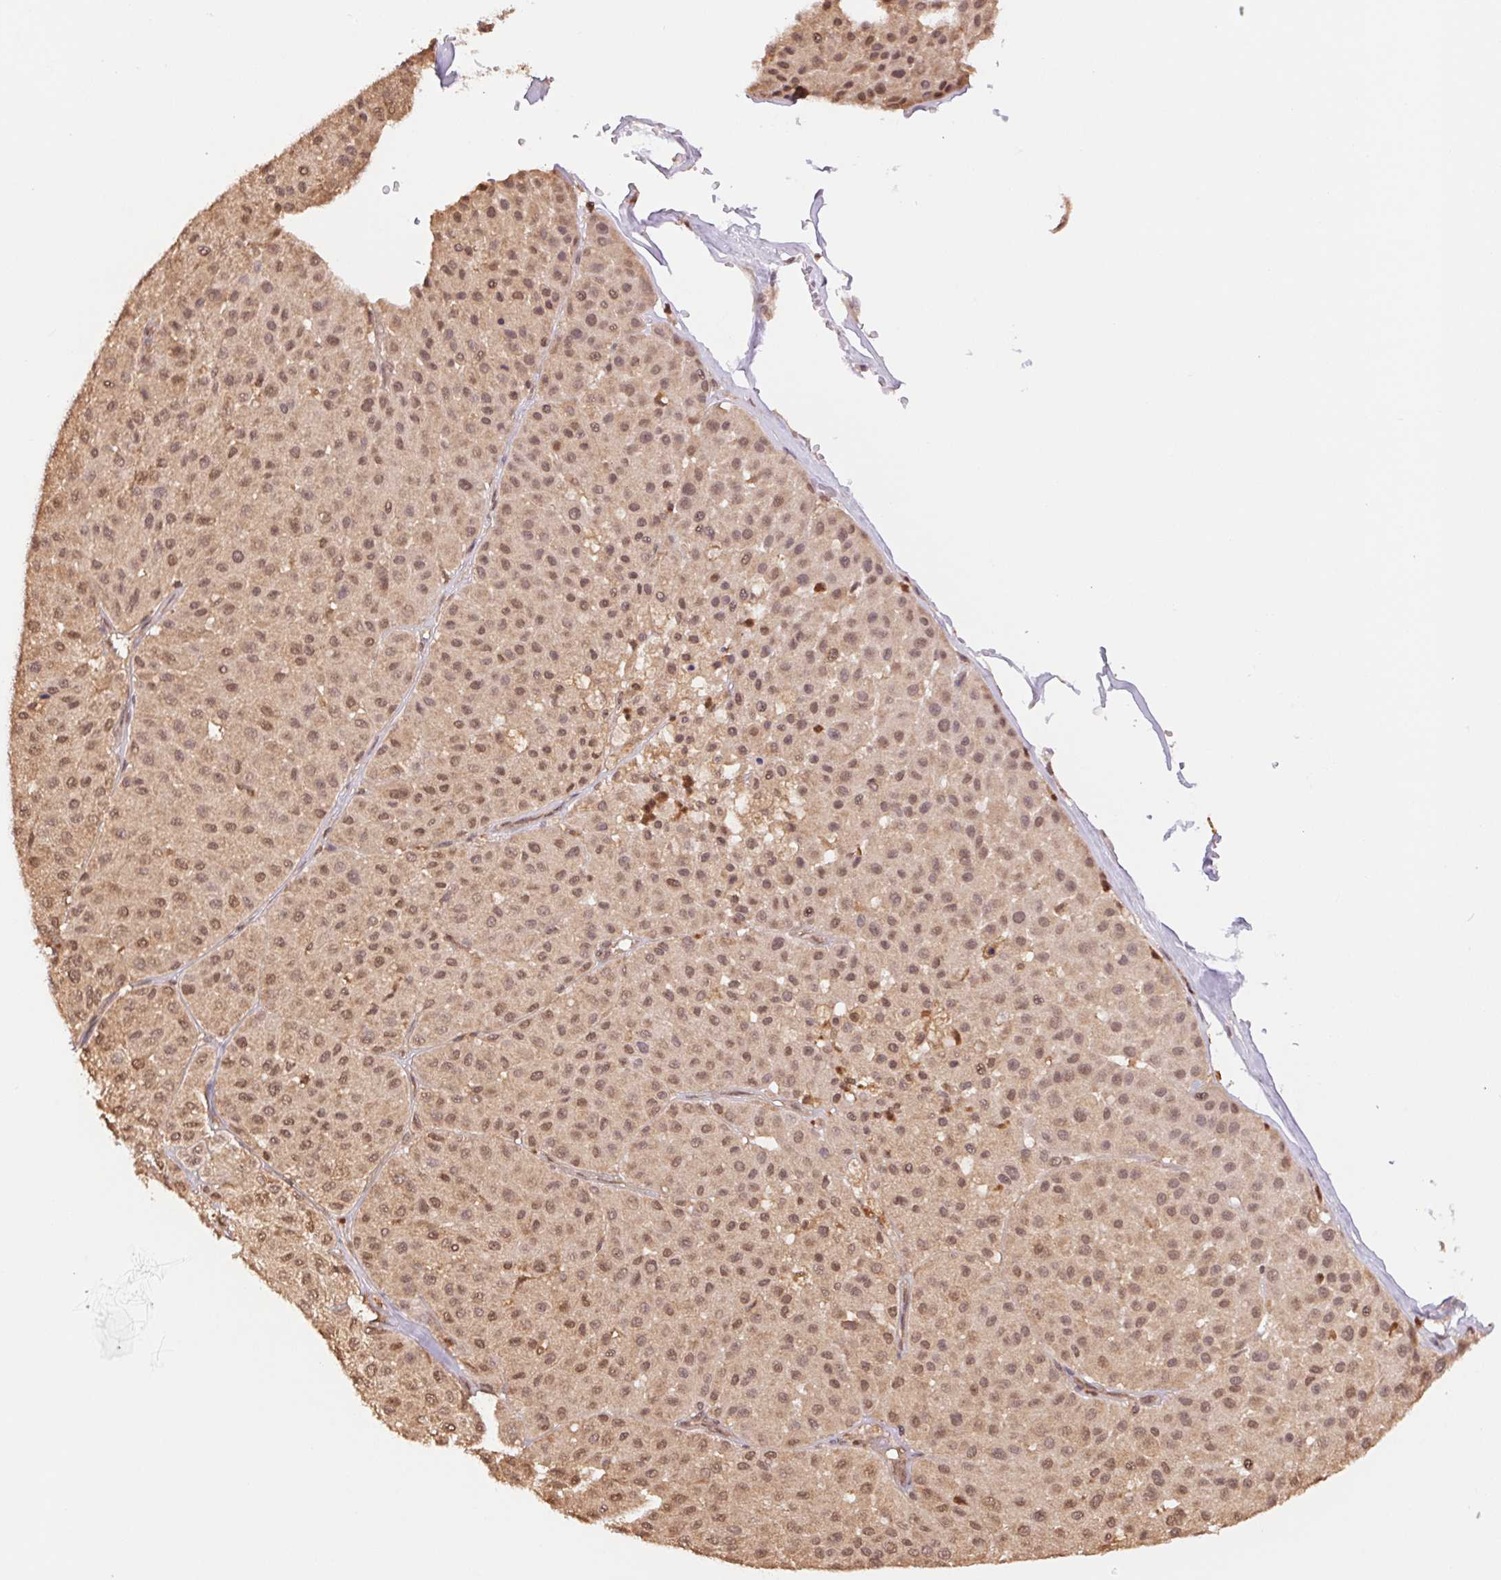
{"staining": {"intensity": "moderate", "quantity": ">75%", "location": "cytoplasmic/membranous,nuclear"}, "tissue": "melanoma", "cell_type": "Tumor cells", "image_type": "cancer", "snomed": [{"axis": "morphology", "description": "Malignant melanoma, Metastatic site"}, {"axis": "topography", "description": "Smooth muscle"}], "caption": "Immunohistochemical staining of human malignant melanoma (metastatic site) shows moderate cytoplasmic/membranous and nuclear protein expression in approximately >75% of tumor cells.", "gene": "CDC123", "patient": {"sex": "male", "age": 41}}